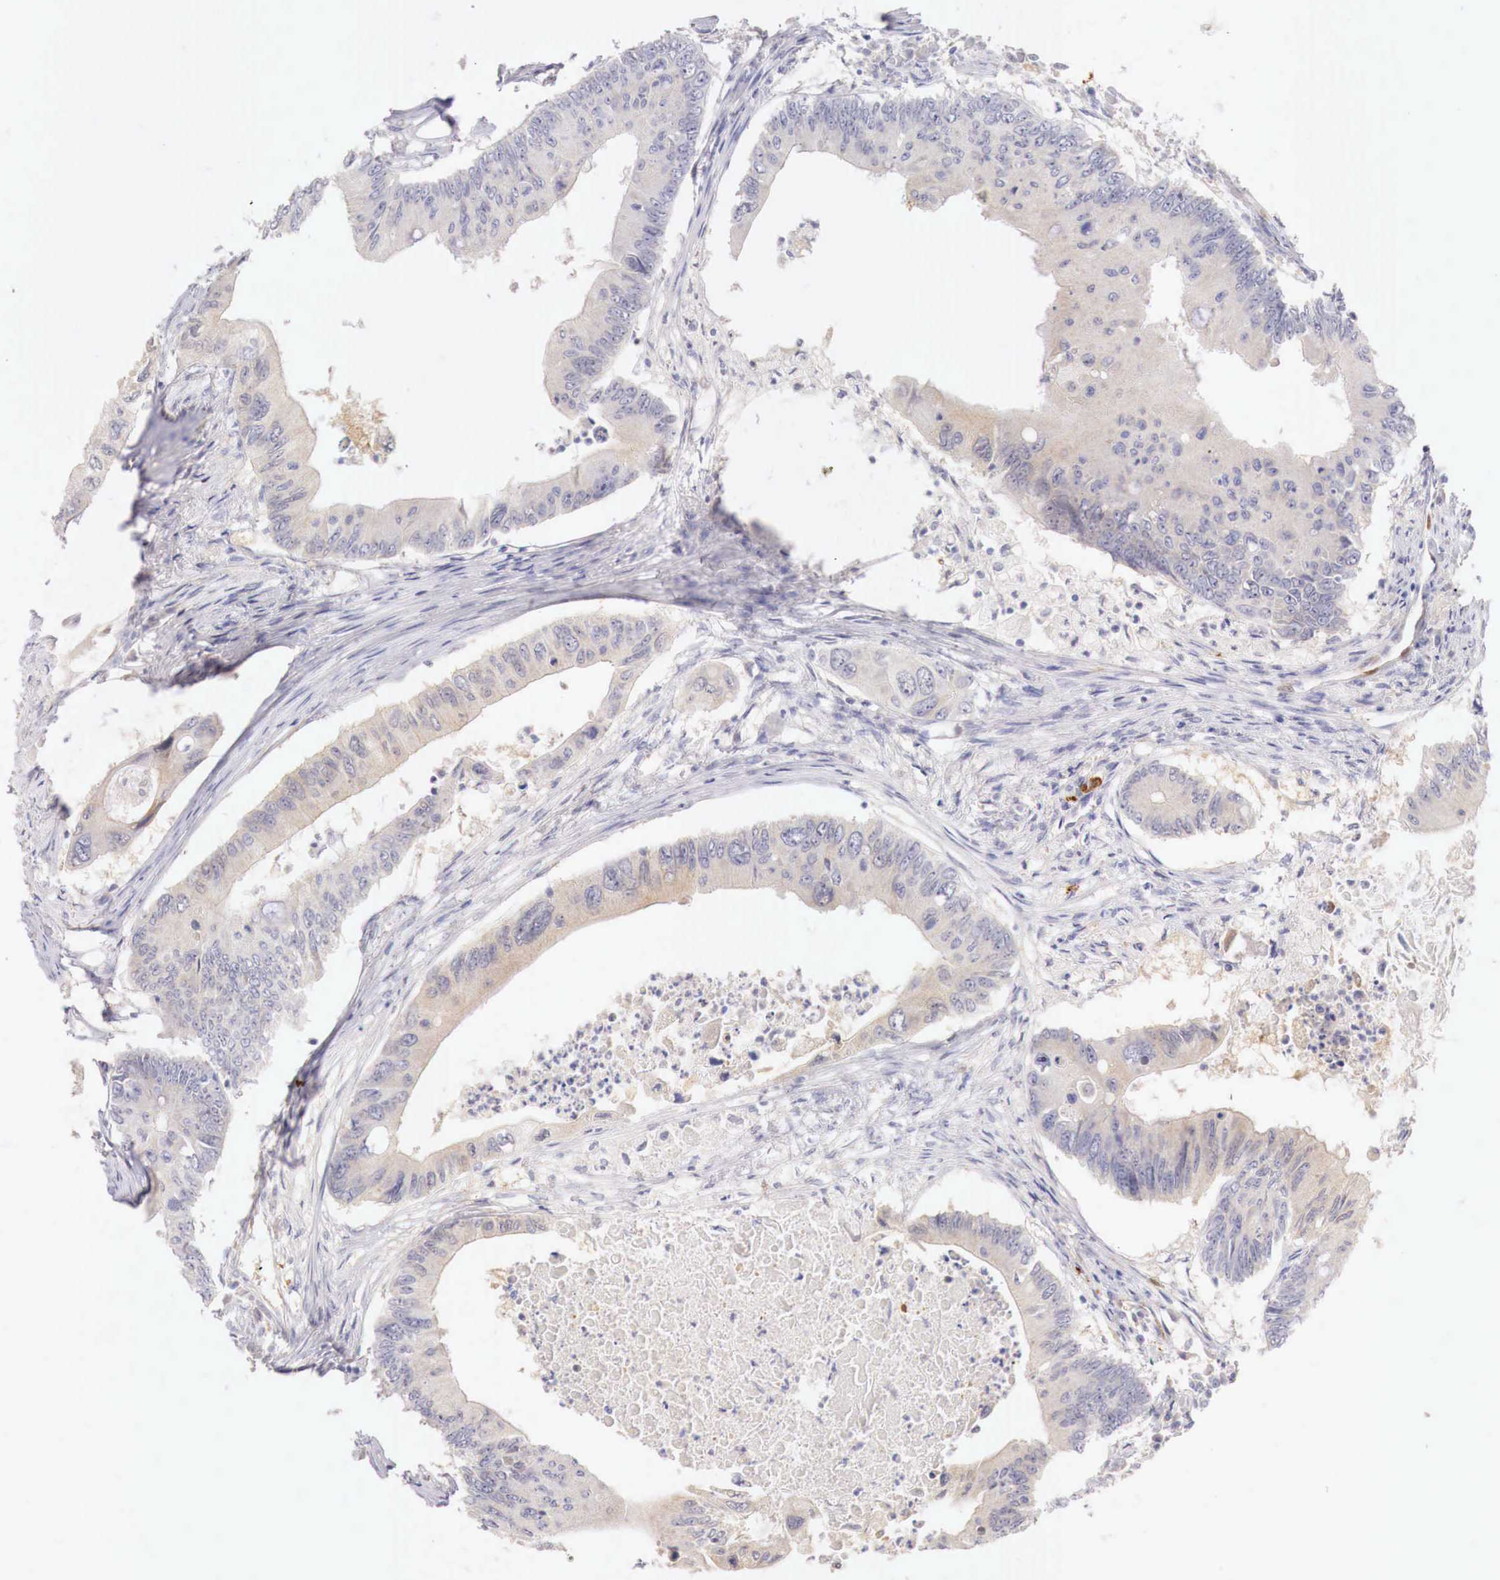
{"staining": {"intensity": "weak", "quantity": "25%-75%", "location": "cytoplasmic/membranous"}, "tissue": "colorectal cancer", "cell_type": "Tumor cells", "image_type": "cancer", "snomed": [{"axis": "morphology", "description": "Adenocarcinoma, NOS"}, {"axis": "topography", "description": "Colon"}], "caption": "Brown immunohistochemical staining in human colorectal adenocarcinoma reveals weak cytoplasmic/membranous staining in about 25%-75% of tumor cells. (DAB = brown stain, brightfield microscopy at high magnification).", "gene": "ITIH6", "patient": {"sex": "male", "age": 65}}